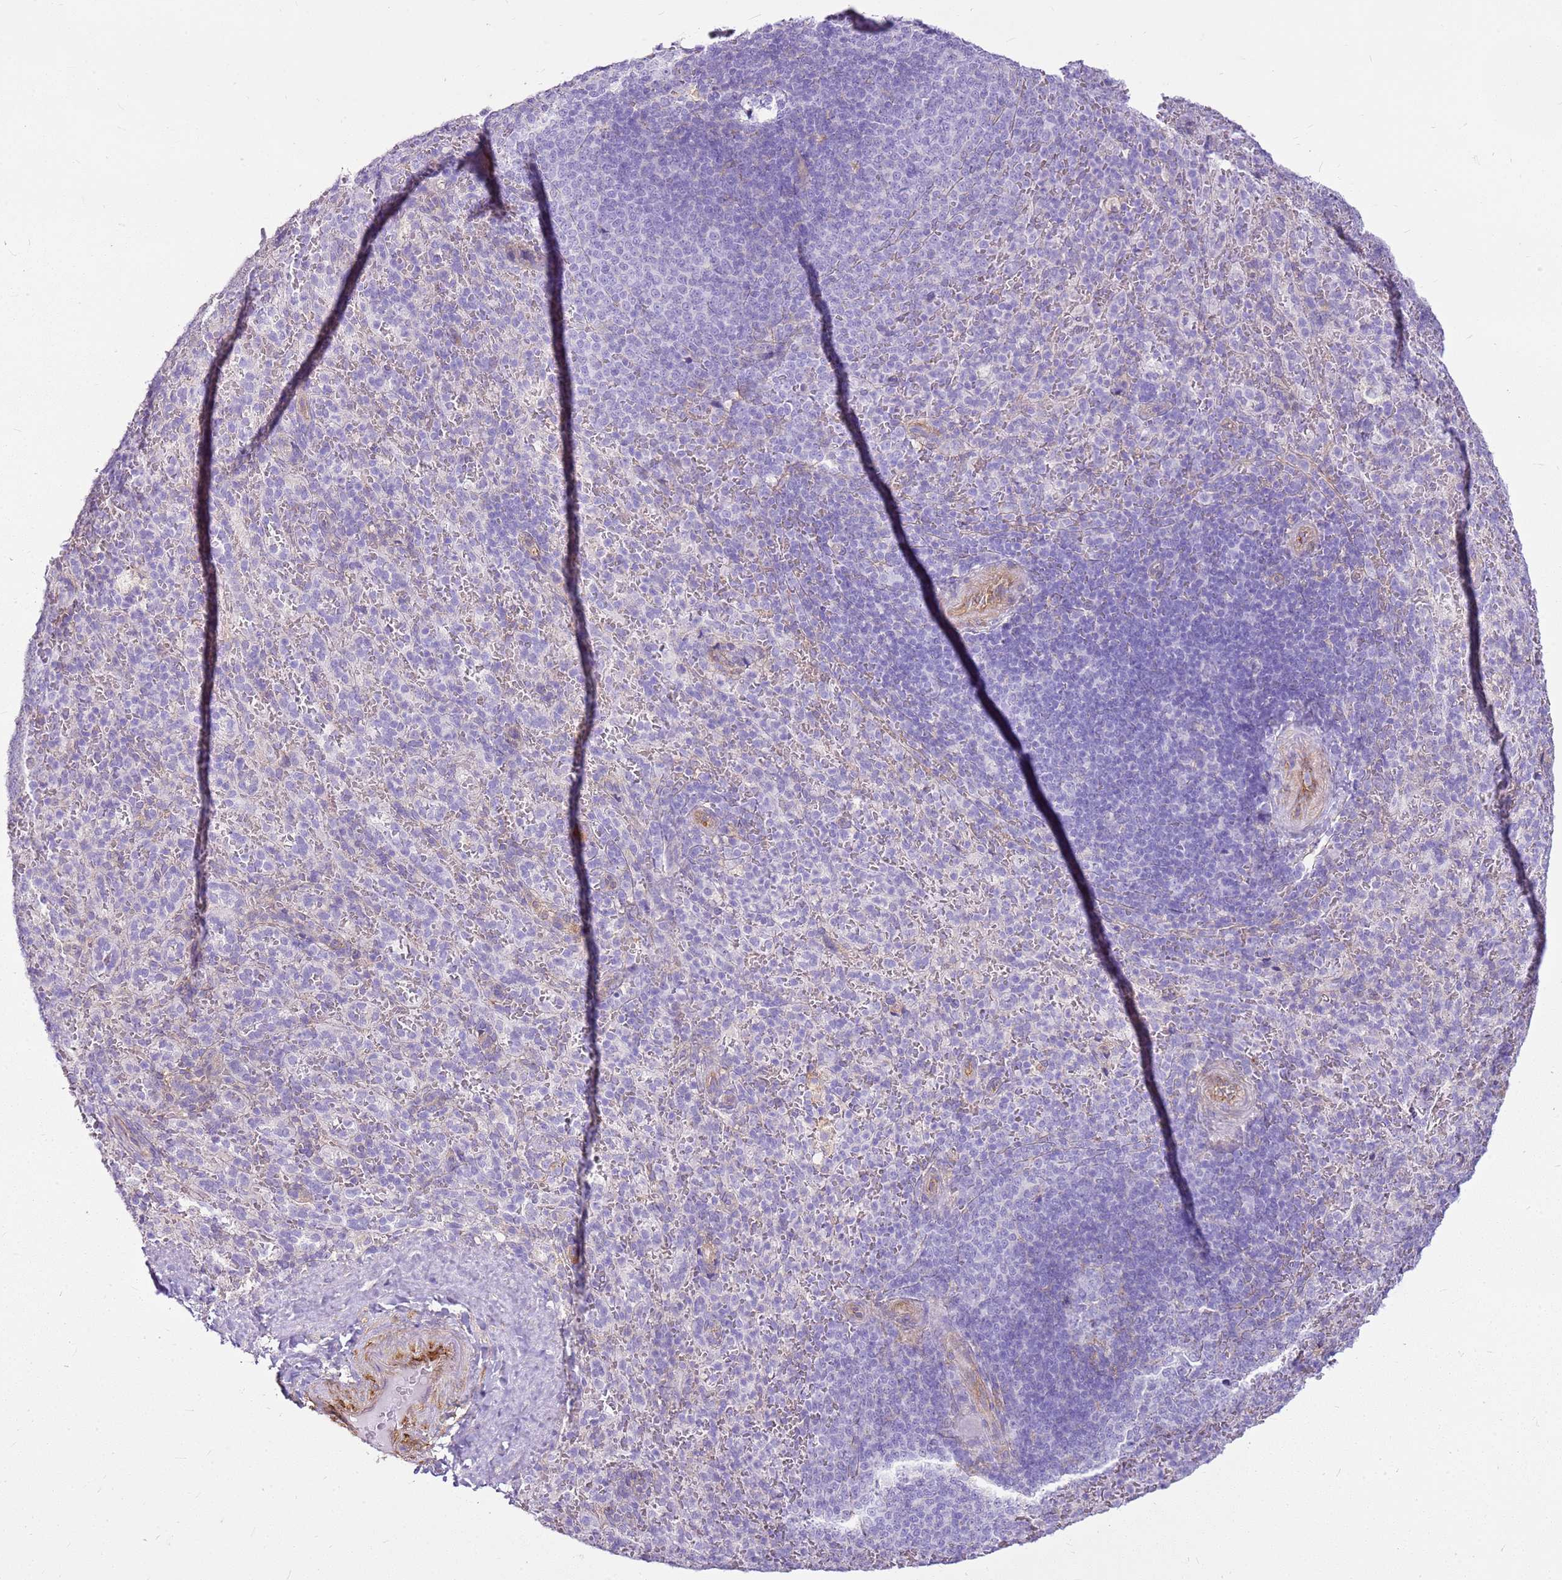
{"staining": {"intensity": "negative", "quantity": "none", "location": "none"}, "tissue": "spleen", "cell_type": "Cells in red pulp", "image_type": "normal", "snomed": [{"axis": "morphology", "description": "Normal tissue, NOS"}, {"axis": "topography", "description": "Spleen"}], "caption": "This histopathology image is of unremarkable spleen stained with immunohistochemistry to label a protein in brown with the nuclei are counter-stained blue. There is no positivity in cells in red pulp.", "gene": "HSPB1", "patient": {"sex": "female", "age": 21}}